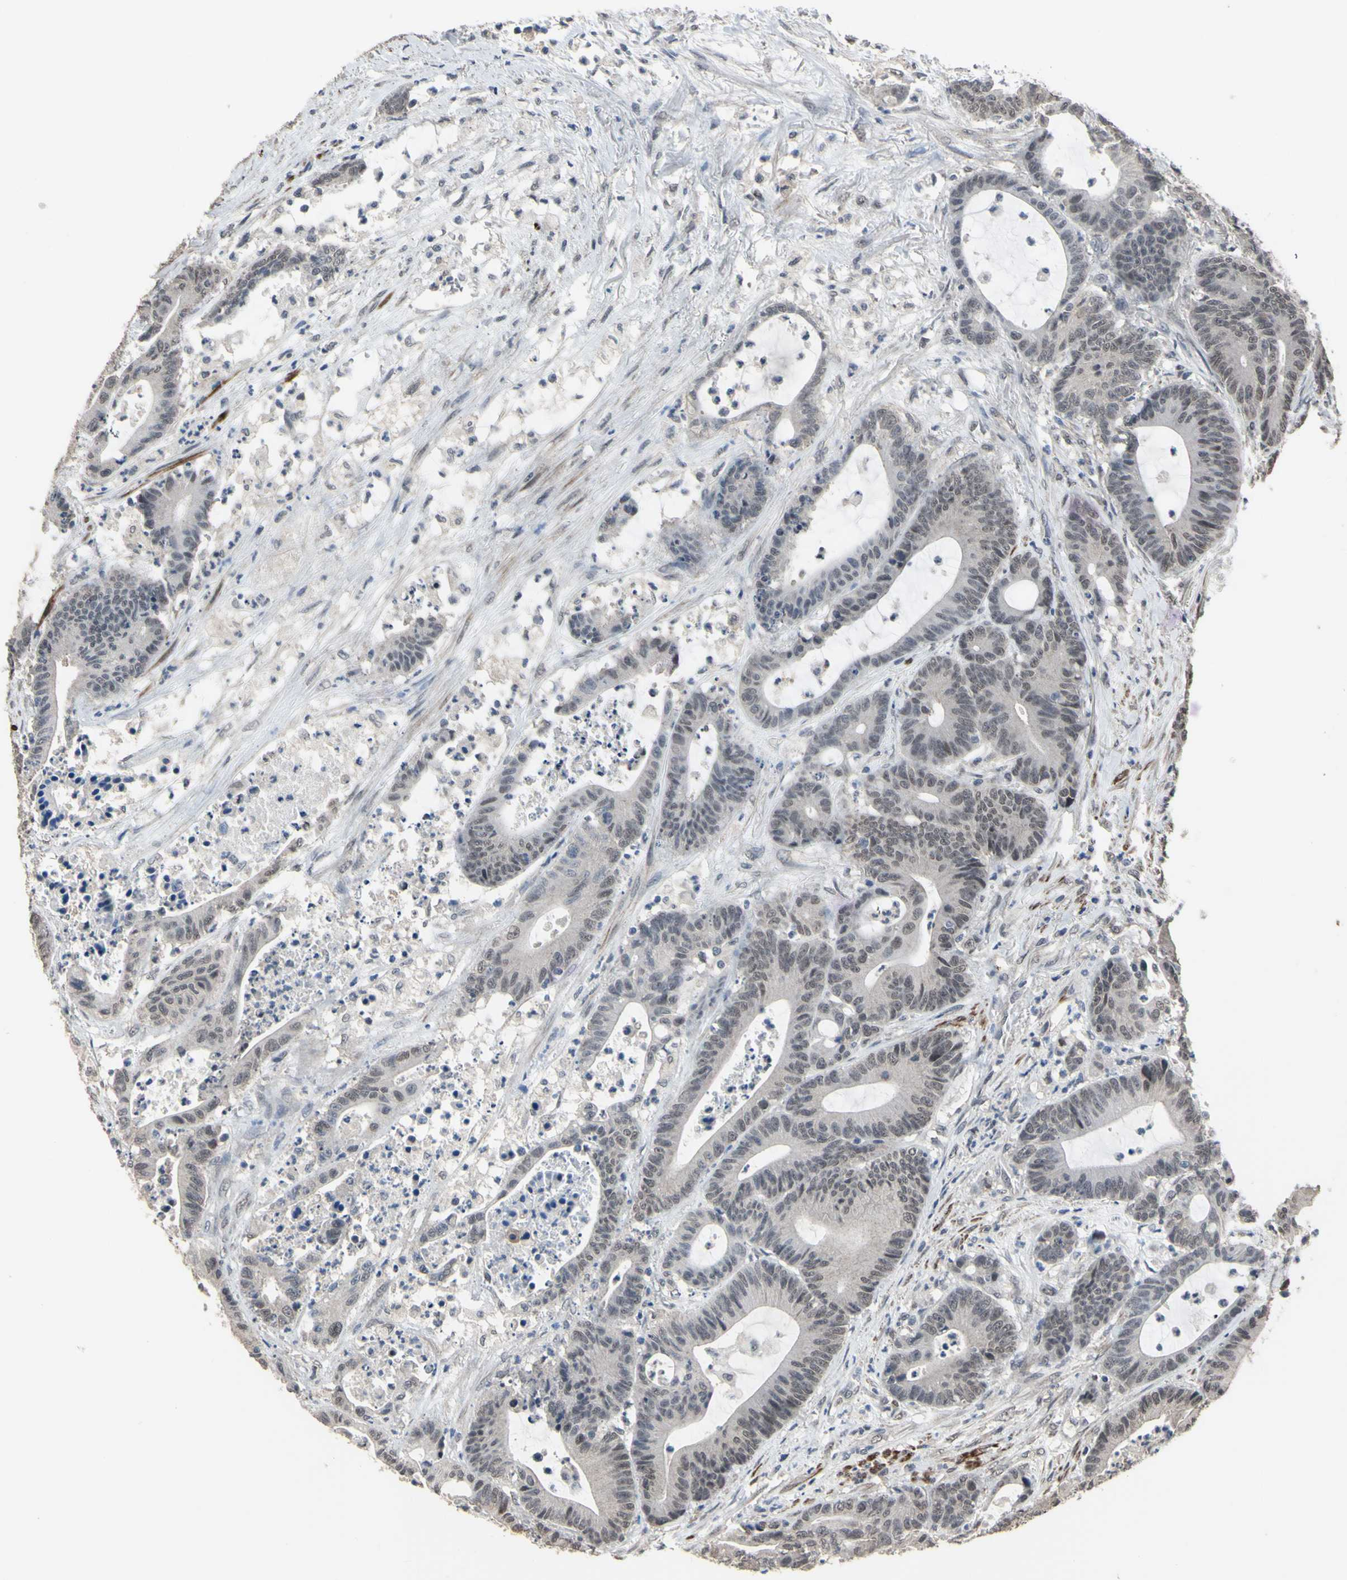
{"staining": {"intensity": "weak", "quantity": "25%-75%", "location": "nuclear"}, "tissue": "colorectal cancer", "cell_type": "Tumor cells", "image_type": "cancer", "snomed": [{"axis": "morphology", "description": "Adenocarcinoma, NOS"}, {"axis": "topography", "description": "Colon"}], "caption": "High-magnification brightfield microscopy of colorectal adenocarcinoma stained with DAB (brown) and counterstained with hematoxylin (blue). tumor cells exhibit weak nuclear staining is appreciated in approximately25%-75% of cells.", "gene": "ZNF174", "patient": {"sex": "female", "age": 84}}